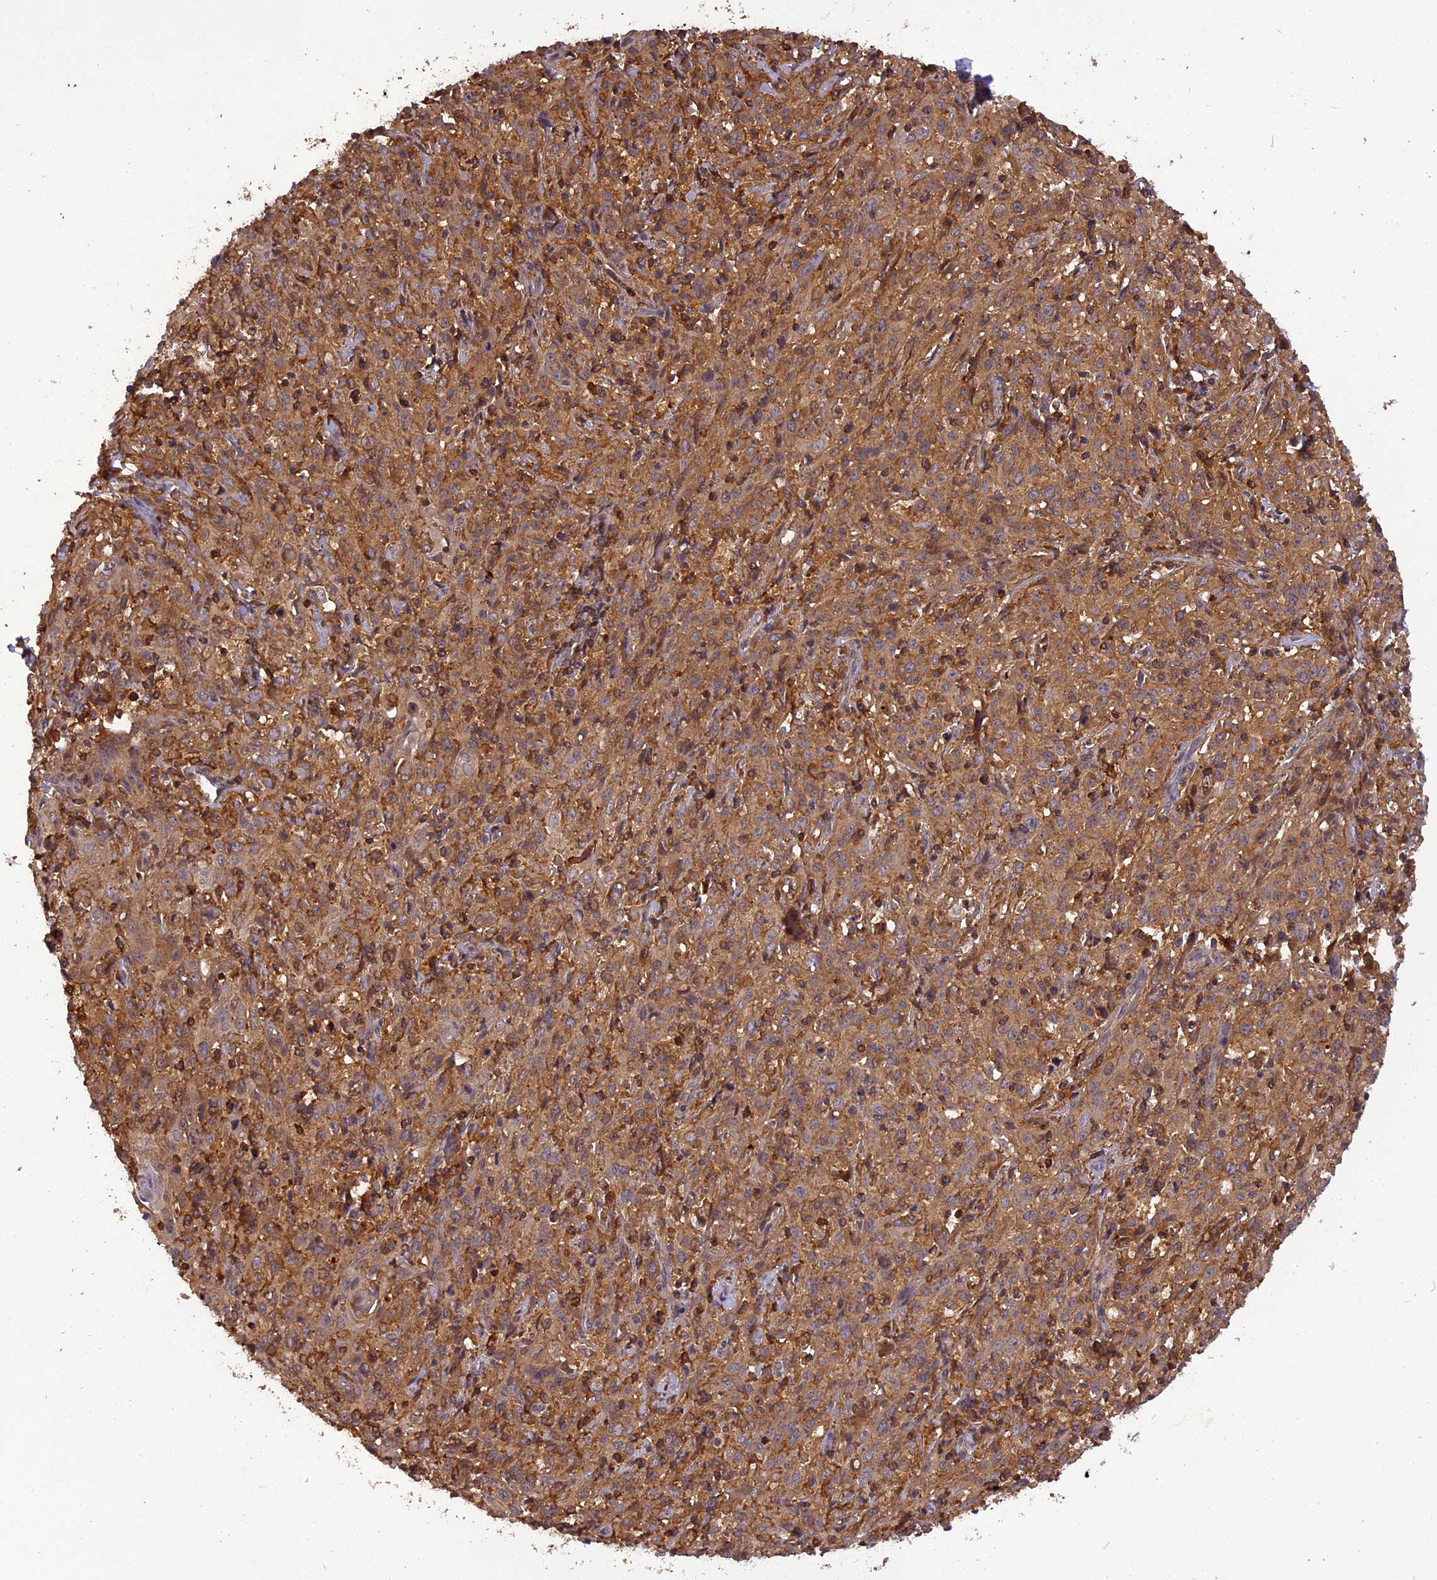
{"staining": {"intensity": "moderate", "quantity": ">75%", "location": "cytoplasmic/membranous"}, "tissue": "cervical cancer", "cell_type": "Tumor cells", "image_type": "cancer", "snomed": [{"axis": "morphology", "description": "Squamous cell carcinoma, NOS"}, {"axis": "topography", "description": "Cervix"}], "caption": "Cervical cancer (squamous cell carcinoma) tissue exhibits moderate cytoplasmic/membranous staining in about >75% of tumor cells", "gene": "STOML1", "patient": {"sex": "female", "age": 57}}